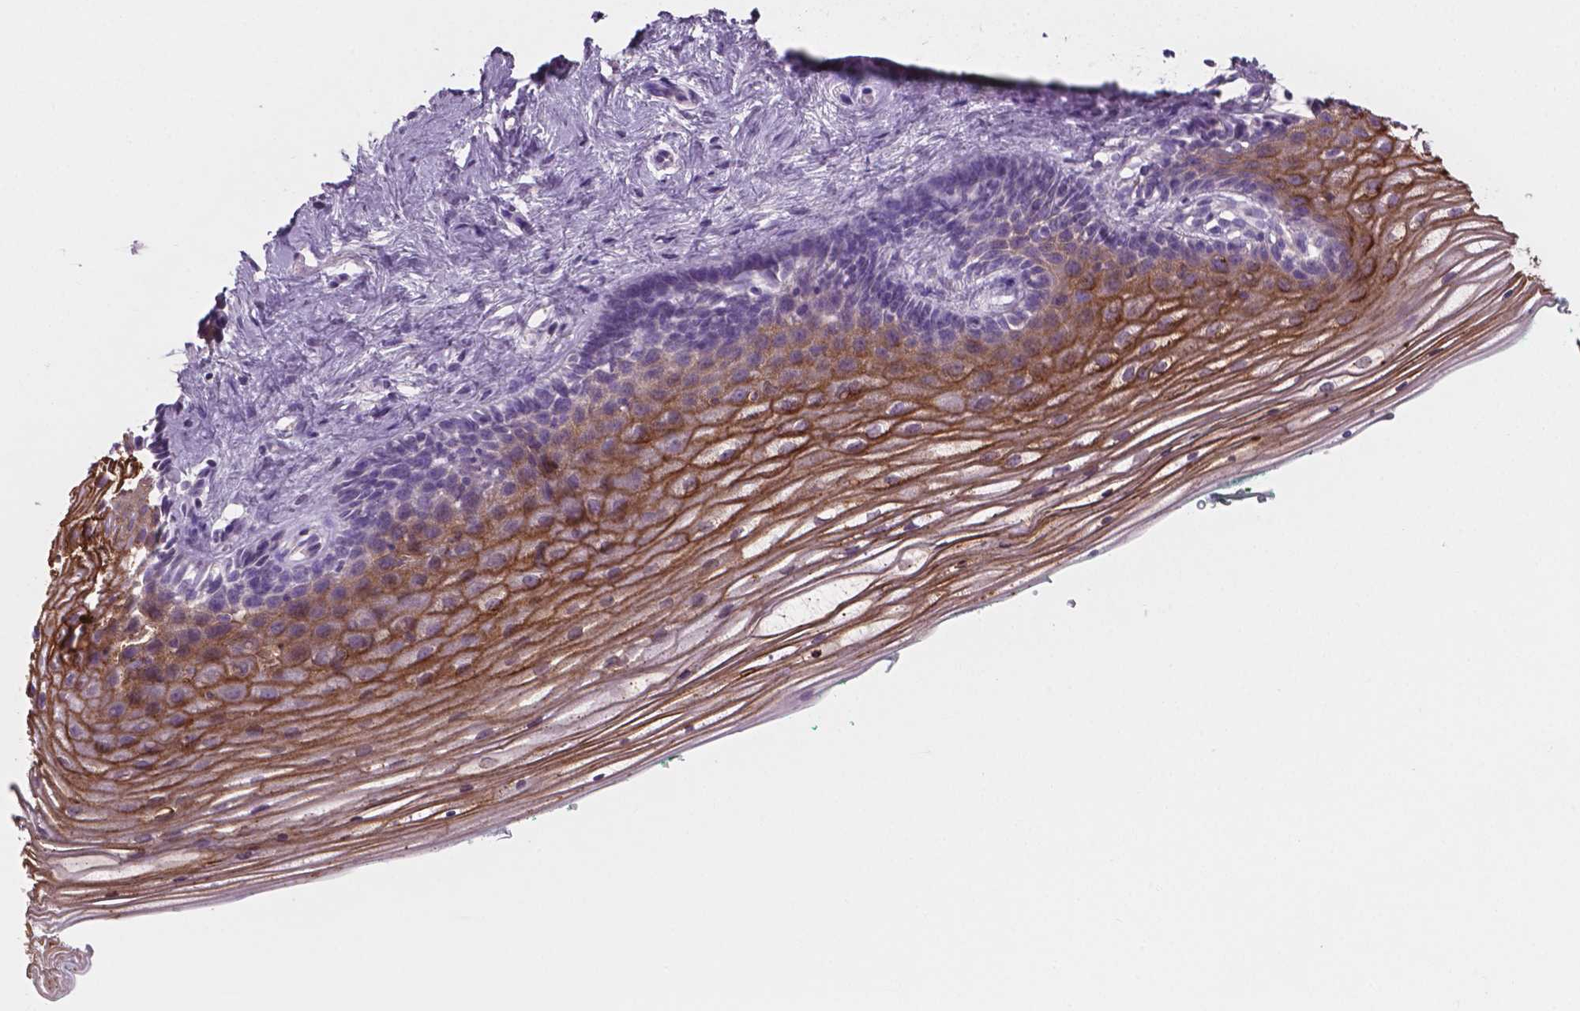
{"staining": {"intensity": "strong", "quantity": "<25%", "location": "cytoplasmic/membranous"}, "tissue": "vagina", "cell_type": "Squamous epithelial cells", "image_type": "normal", "snomed": [{"axis": "morphology", "description": "Normal tissue, NOS"}, {"axis": "topography", "description": "Vagina"}], "caption": "Strong cytoplasmic/membranous positivity for a protein is seen in about <25% of squamous epithelial cells of unremarkable vagina using immunohistochemistry (IHC).", "gene": "SBSN", "patient": {"sex": "female", "age": 42}}